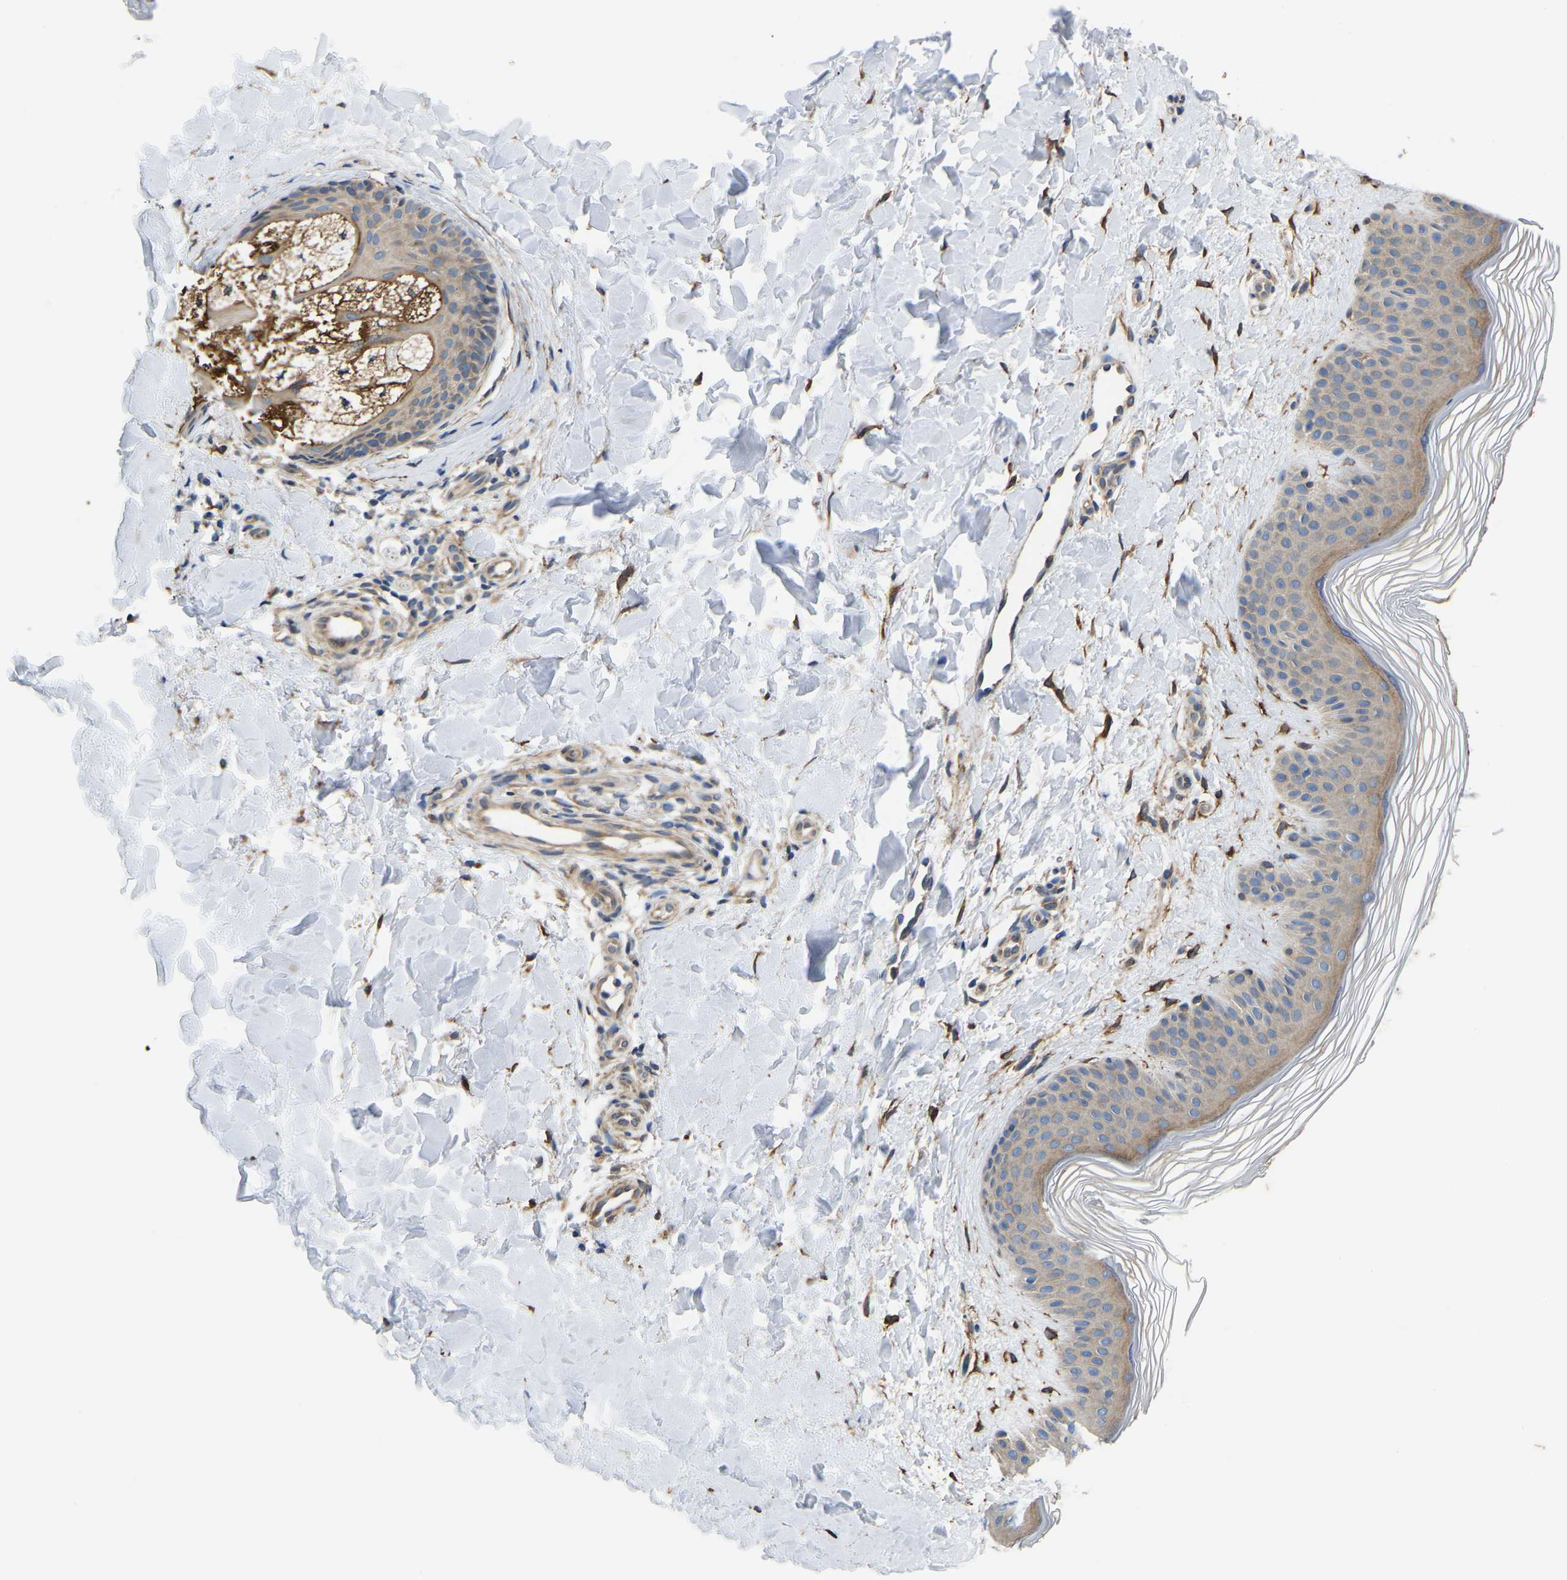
{"staining": {"intensity": "strong", "quantity": ">75%", "location": "cytoplasmic/membranous"}, "tissue": "skin", "cell_type": "Fibroblasts", "image_type": "normal", "snomed": [{"axis": "morphology", "description": "Normal tissue, NOS"}, {"axis": "morphology", "description": "Malignant melanoma, Metastatic site"}, {"axis": "topography", "description": "Skin"}], "caption": "Immunohistochemical staining of normal human skin displays >75% levels of strong cytoplasmic/membranous protein expression in approximately >75% of fibroblasts.", "gene": "ARL6IP5", "patient": {"sex": "male", "age": 41}}